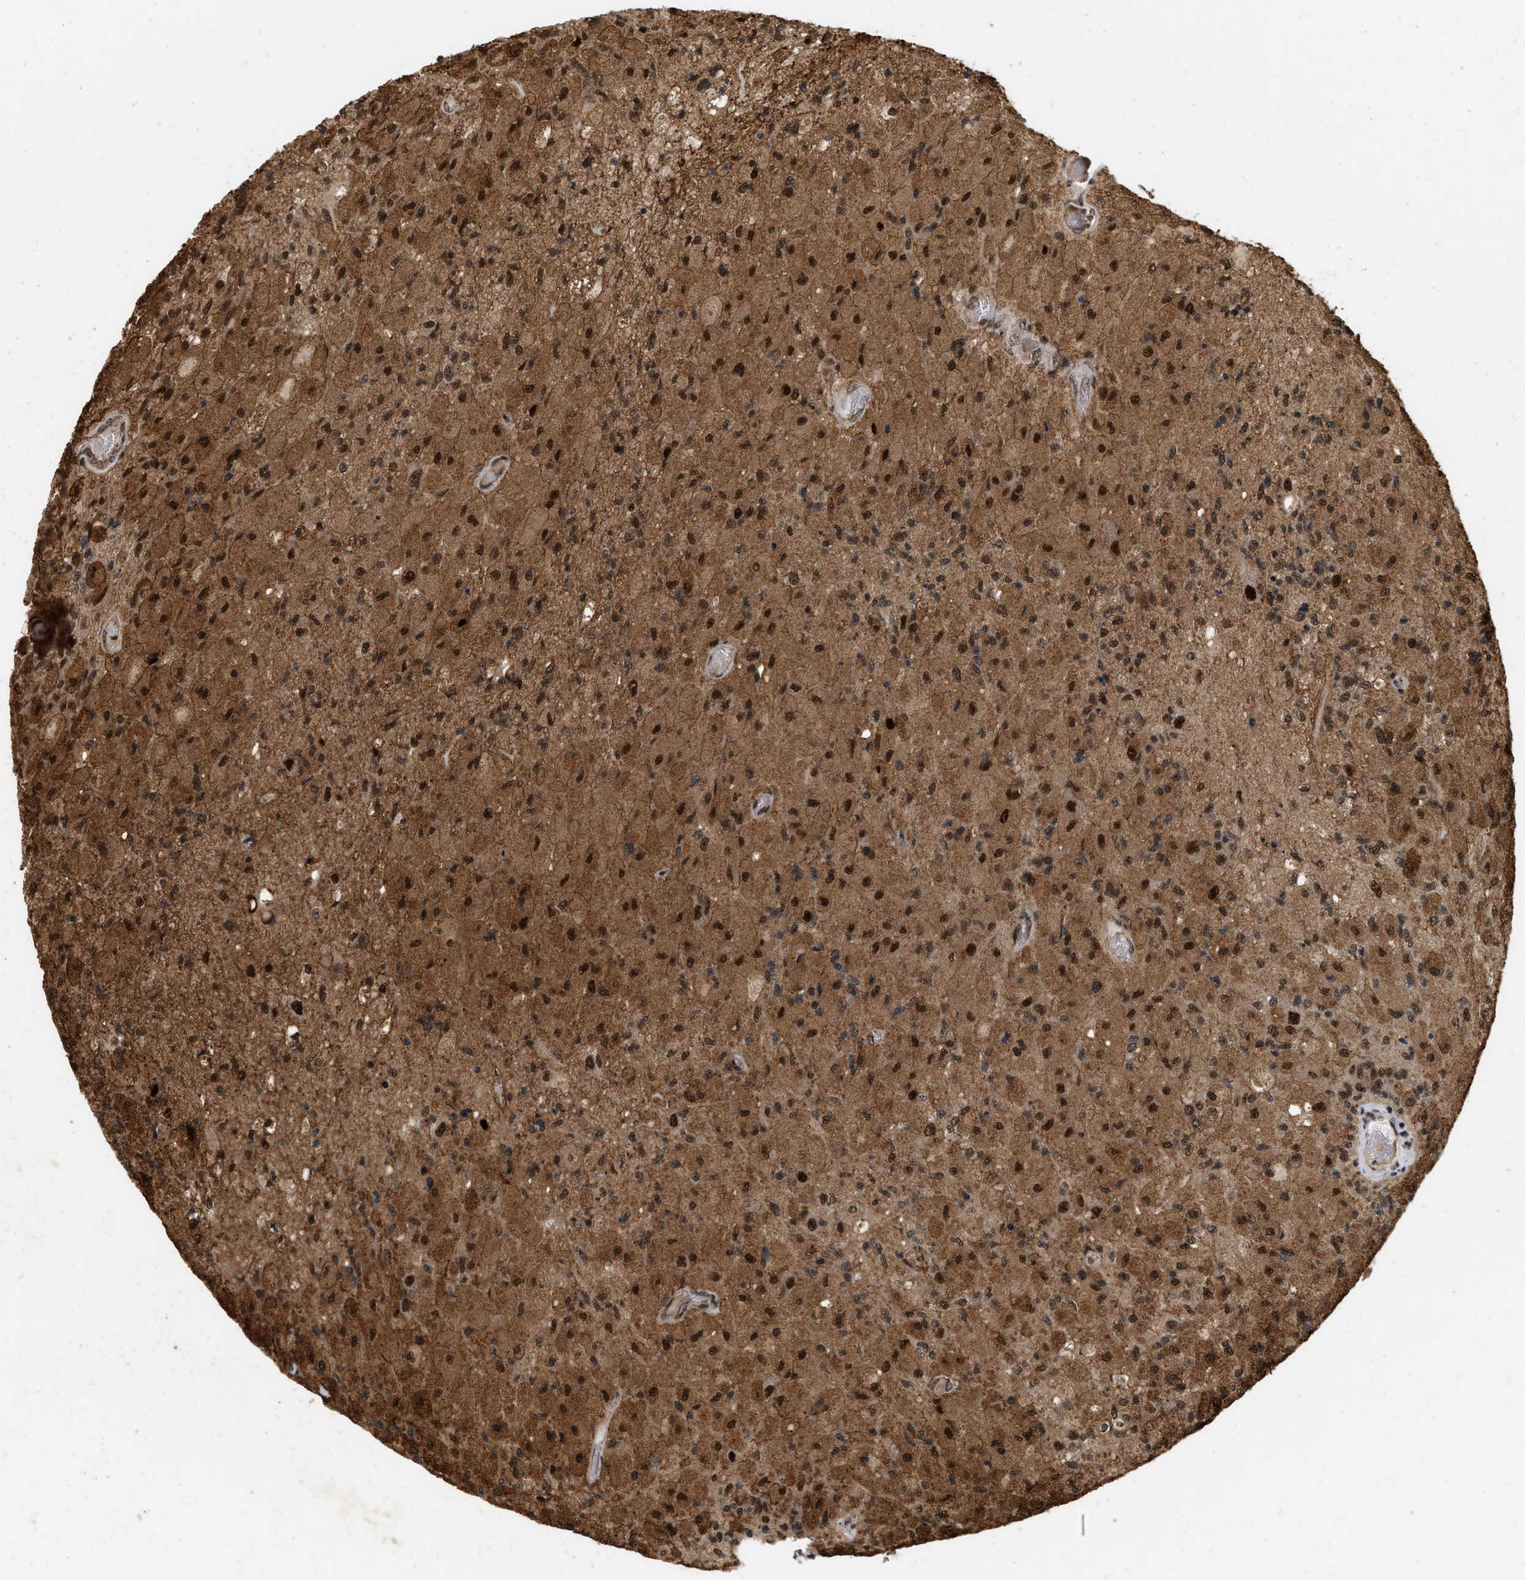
{"staining": {"intensity": "strong", "quantity": ">75%", "location": "cytoplasmic/membranous,nuclear"}, "tissue": "glioma", "cell_type": "Tumor cells", "image_type": "cancer", "snomed": [{"axis": "morphology", "description": "Normal tissue, NOS"}, {"axis": "morphology", "description": "Glioma, malignant, High grade"}, {"axis": "topography", "description": "Cerebral cortex"}], "caption": "A high amount of strong cytoplasmic/membranous and nuclear staining is identified in approximately >75% of tumor cells in malignant high-grade glioma tissue.", "gene": "ANKRD11", "patient": {"sex": "male", "age": 77}}